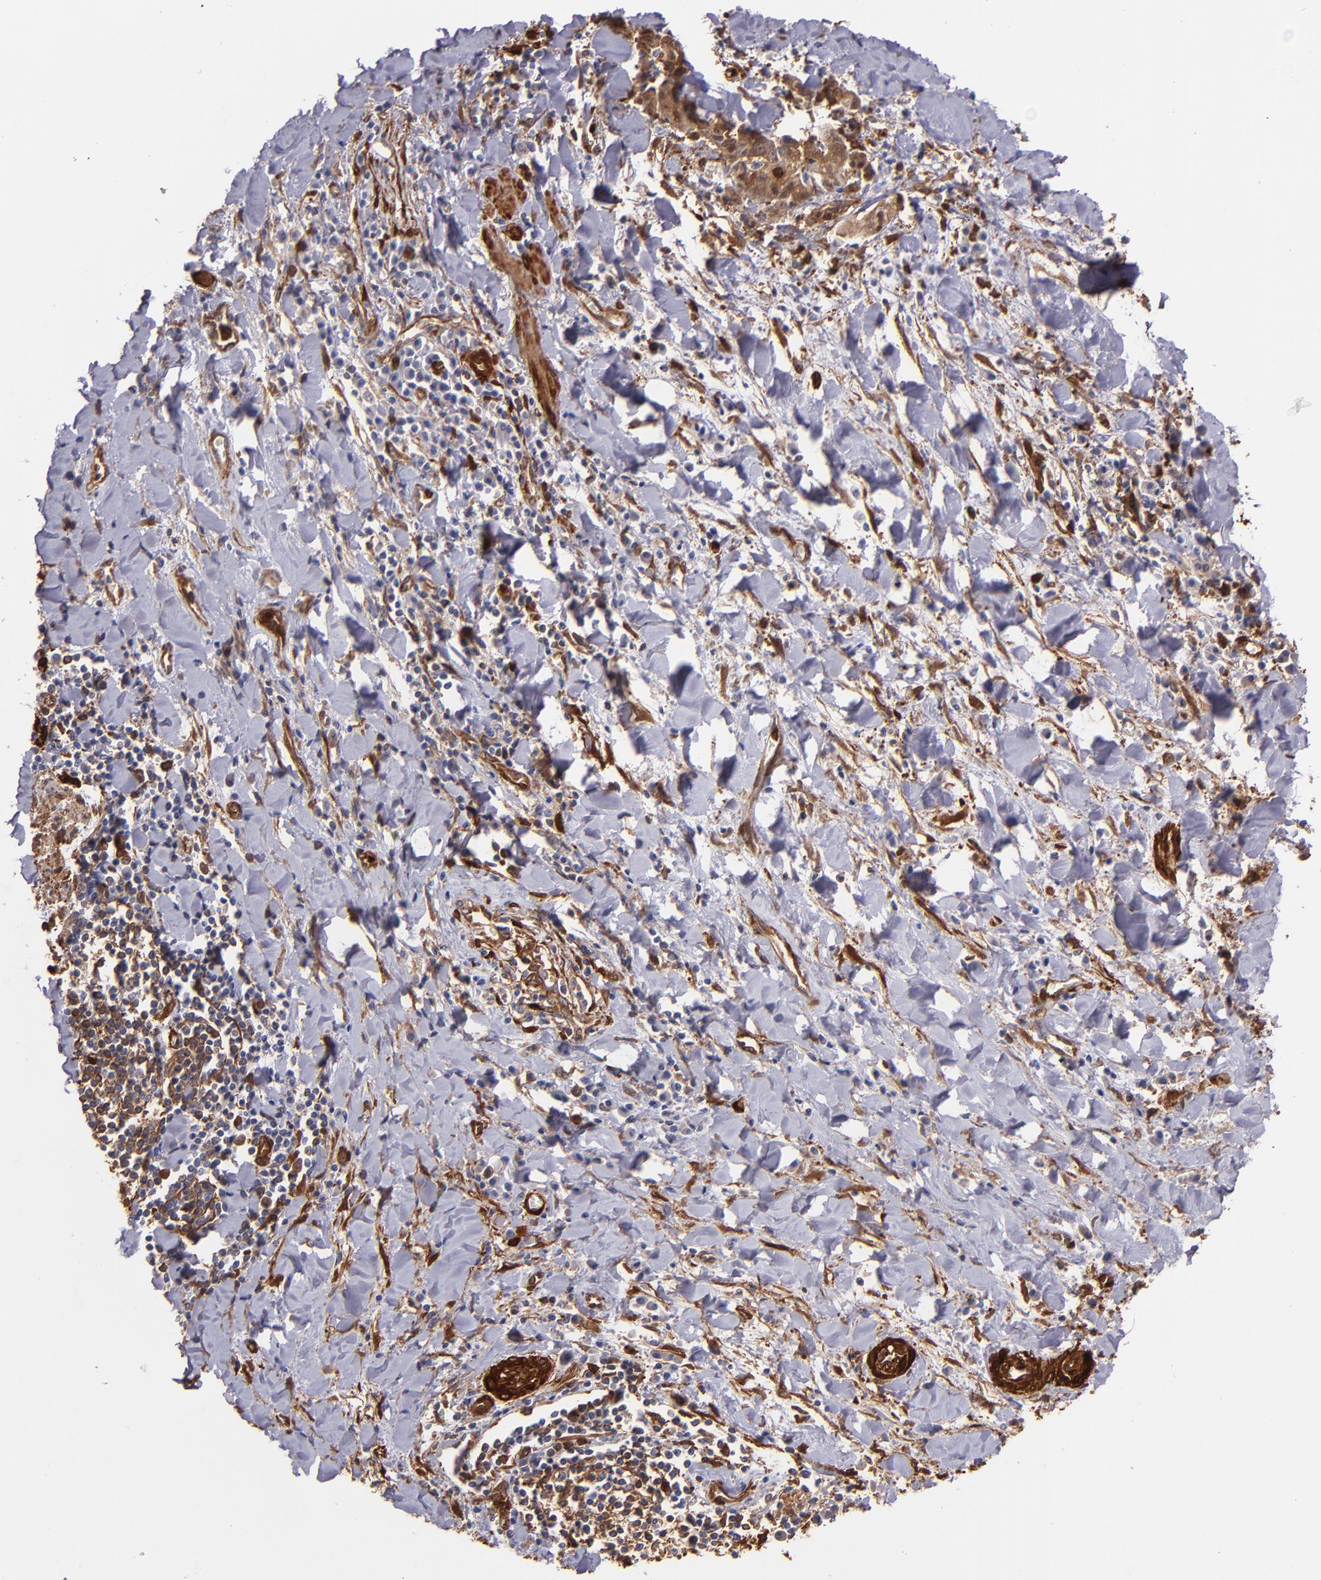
{"staining": {"intensity": "moderate", "quantity": "25%-75%", "location": "cytoplasmic/membranous"}, "tissue": "liver cancer", "cell_type": "Tumor cells", "image_type": "cancer", "snomed": [{"axis": "morphology", "description": "Cholangiocarcinoma"}, {"axis": "topography", "description": "Liver"}], "caption": "Immunohistochemical staining of cholangiocarcinoma (liver) displays medium levels of moderate cytoplasmic/membranous staining in about 25%-75% of tumor cells.", "gene": "VCL", "patient": {"sex": "male", "age": 57}}